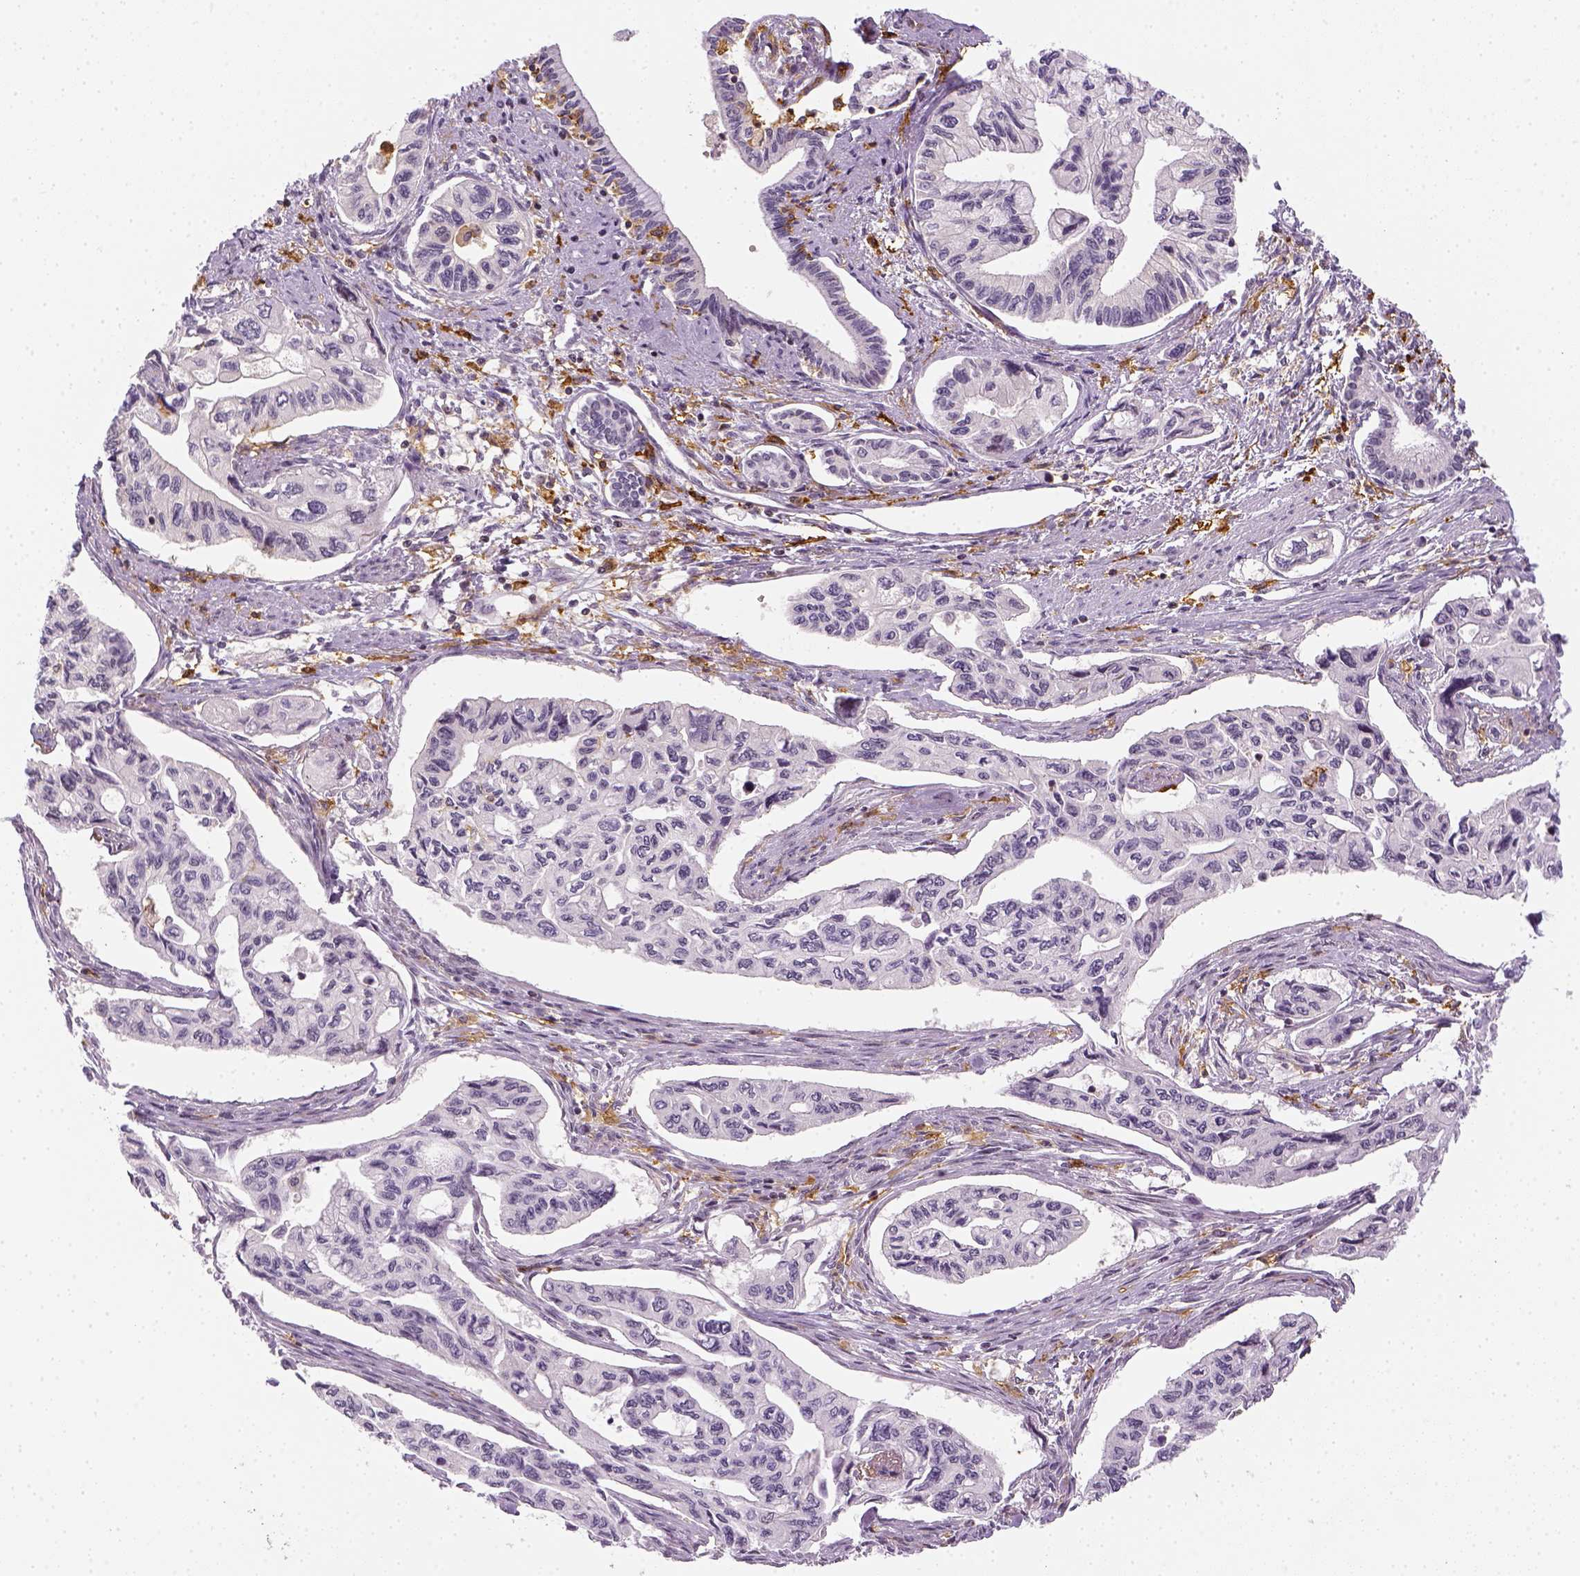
{"staining": {"intensity": "negative", "quantity": "none", "location": "none"}, "tissue": "pancreatic cancer", "cell_type": "Tumor cells", "image_type": "cancer", "snomed": [{"axis": "morphology", "description": "Adenocarcinoma, NOS"}, {"axis": "topography", "description": "Pancreas"}], "caption": "This is an IHC micrograph of human adenocarcinoma (pancreatic). There is no positivity in tumor cells.", "gene": "CD14", "patient": {"sex": "female", "age": 76}}